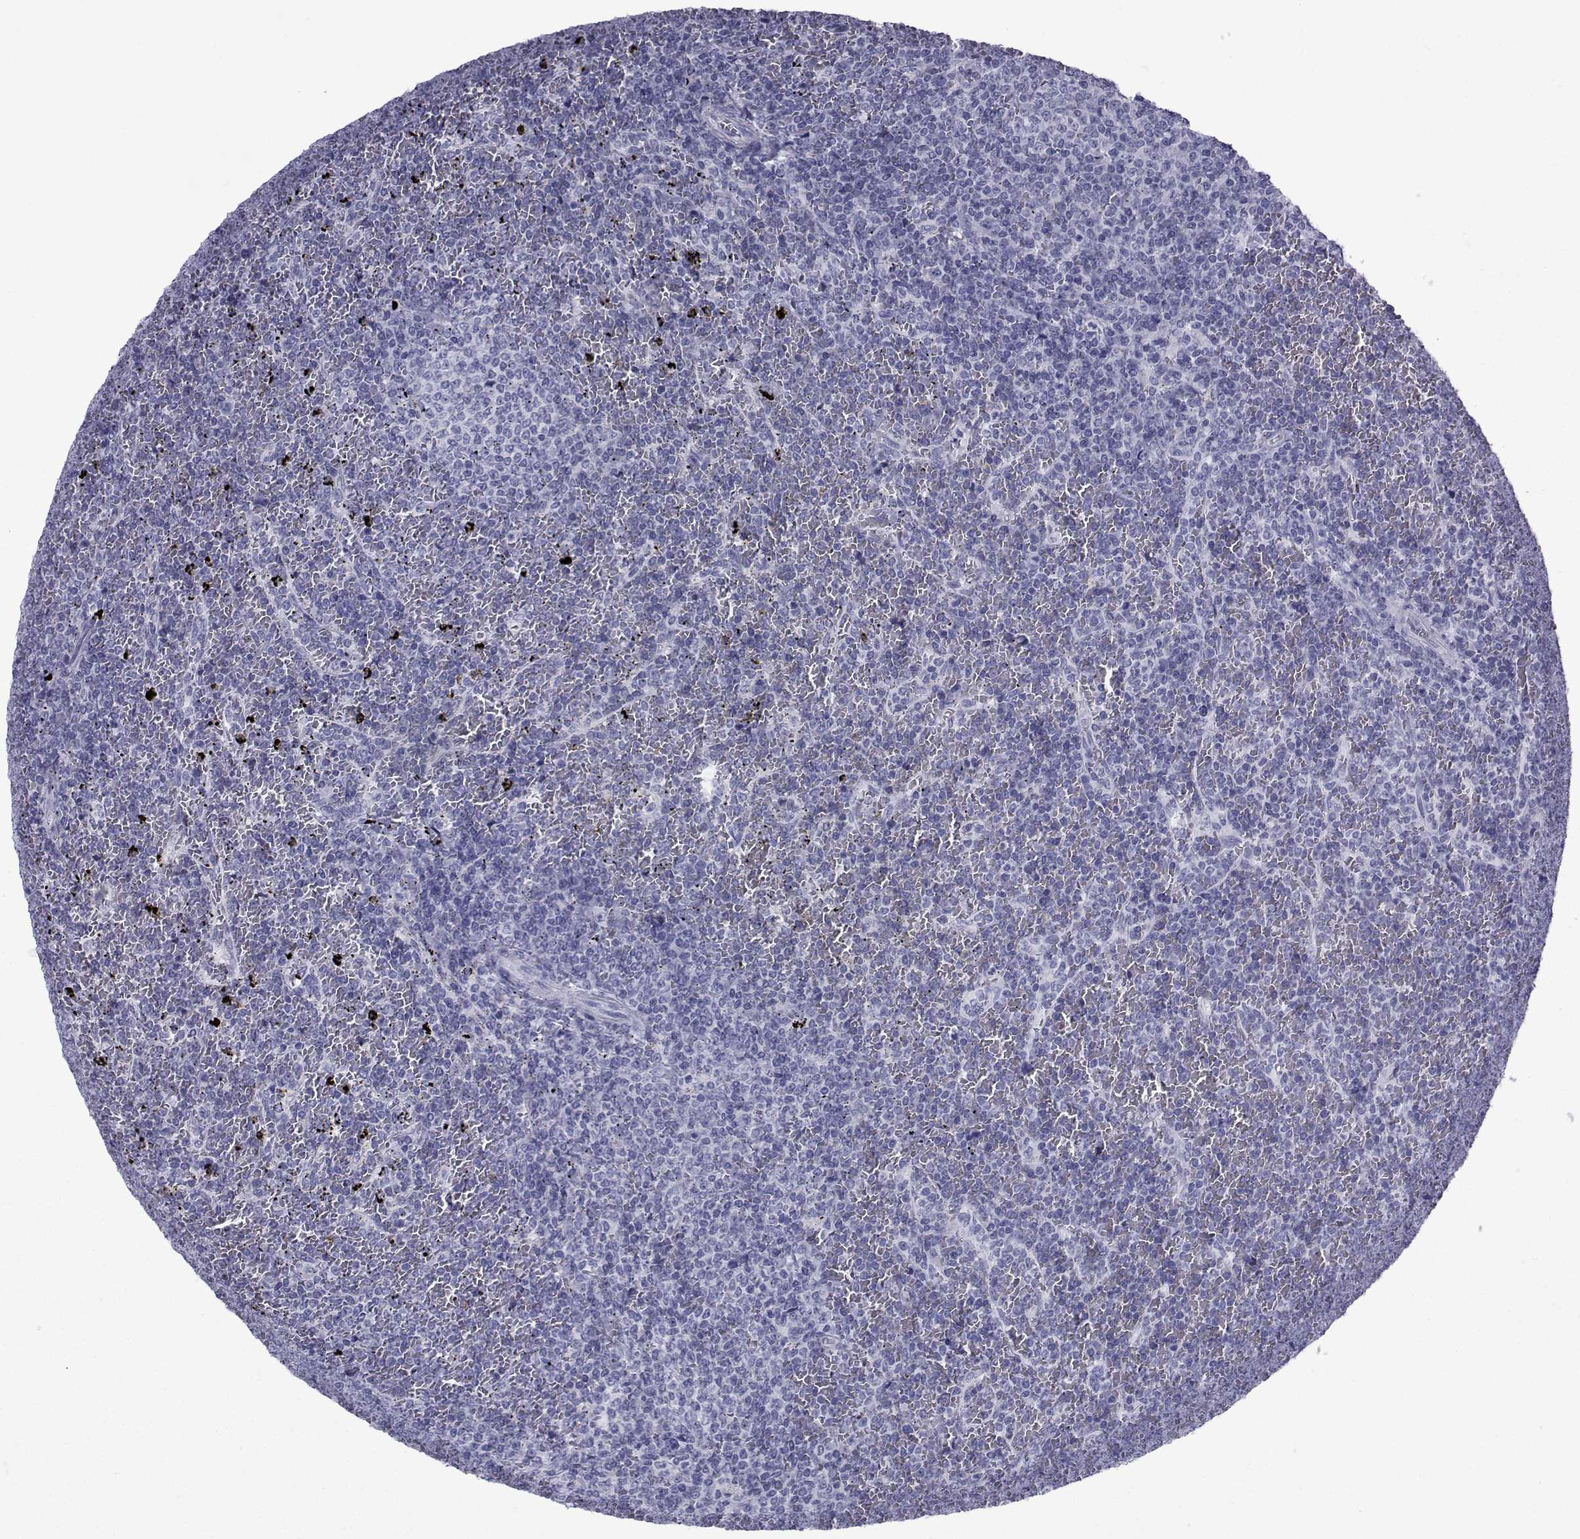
{"staining": {"intensity": "negative", "quantity": "none", "location": "none"}, "tissue": "lymphoma", "cell_type": "Tumor cells", "image_type": "cancer", "snomed": [{"axis": "morphology", "description": "Malignant lymphoma, non-Hodgkin's type, Low grade"}, {"axis": "topography", "description": "Spleen"}], "caption": "Lymphoma was stained to show a protein in brown. There is no significant expression in tumor cells. Brightfield microscopy of immunohistochemistry stained with DAB (brown) and hematoxylin (blue), captured at high magnification.", "gene": "PDE6H", "patient": {"sex": "female", "age": 77}}